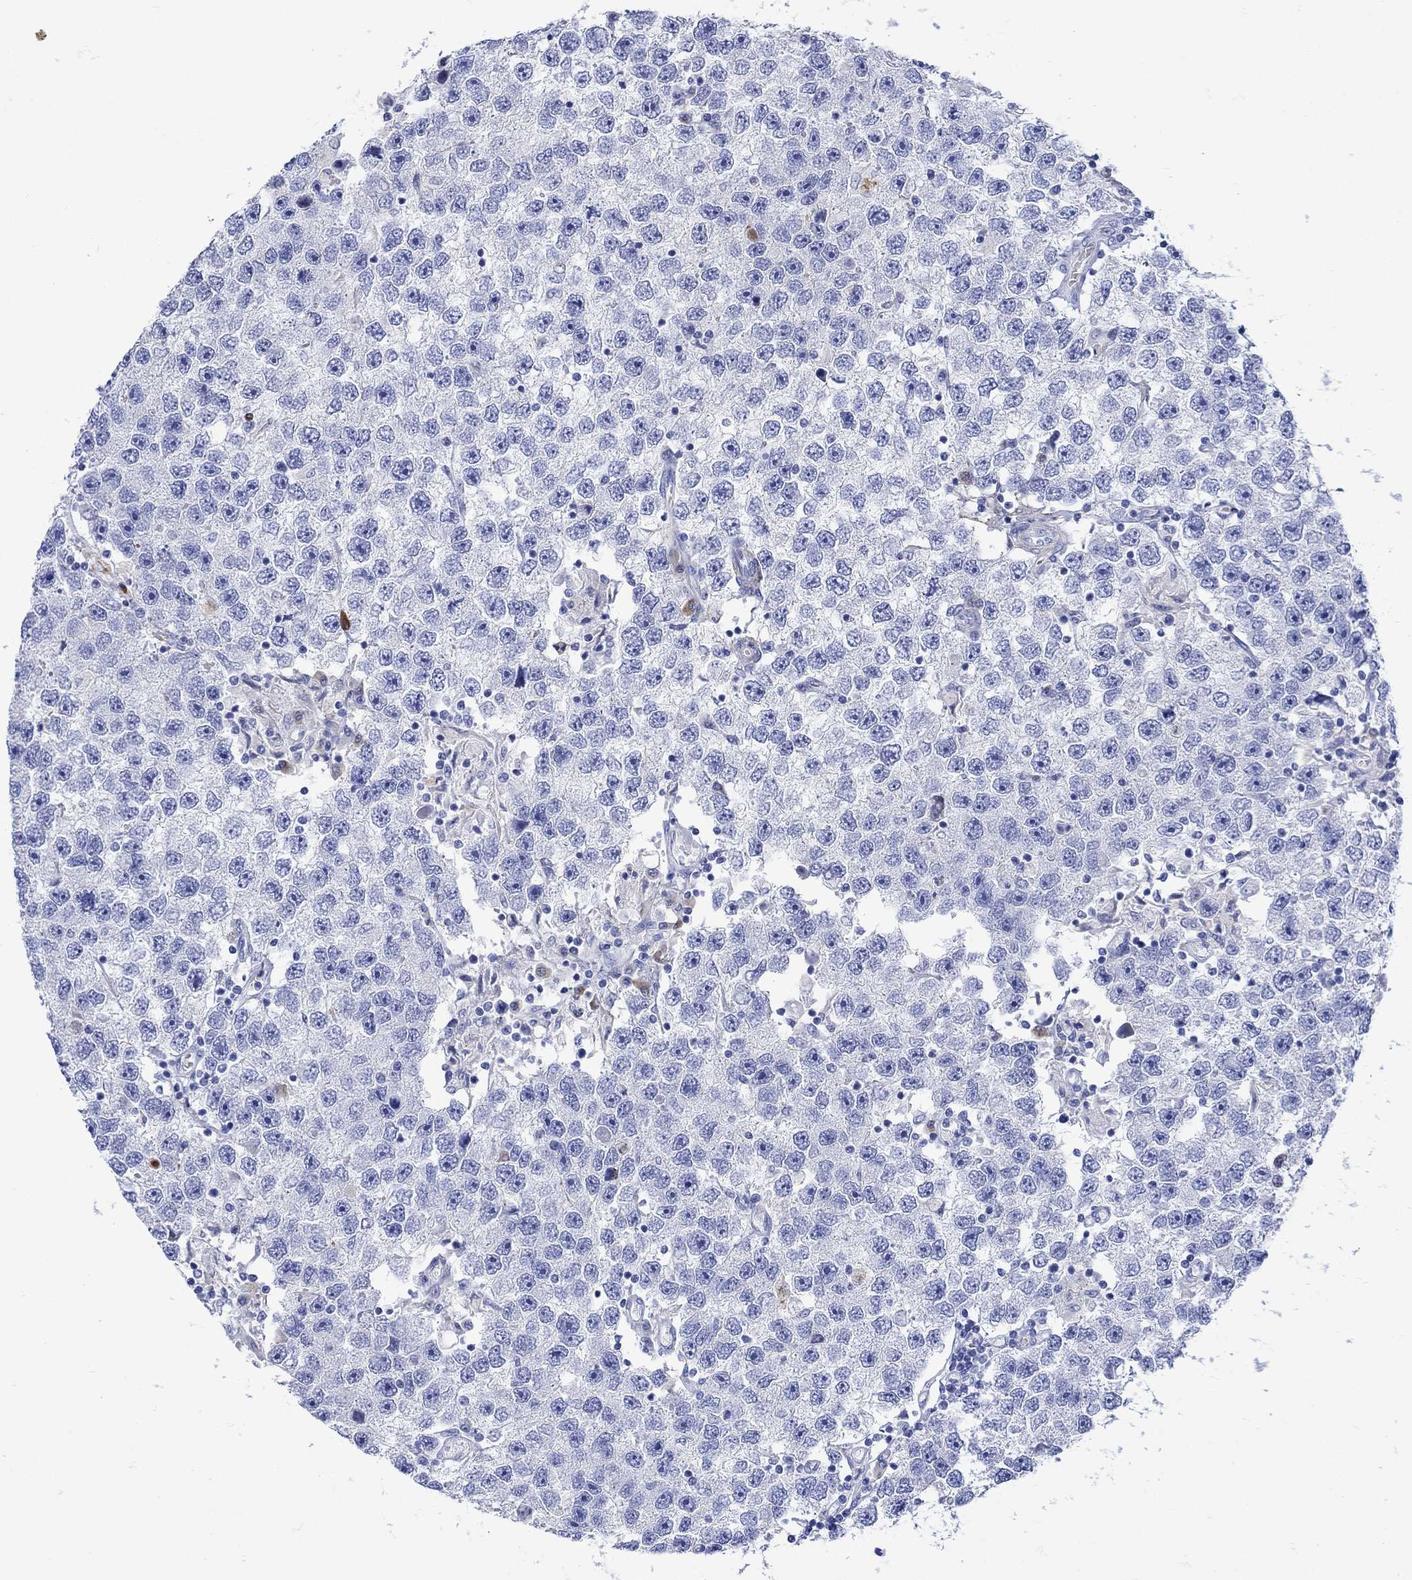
{"staining": {"intensity": "negative", "quantity": "none", "location": "none"}, "tissue": "testis cancer", "cell_type": "Tumor cells", "image_type": "cancer", "snomed": [{"axis": "morphology", "description": "Seminoma, NOS"}, {"axis": "topography", "description": "Testis"}], "caption": "Tumor cells show no significant protein positivity in testis seminoma.", "gene": "ANKMY1", "patient": {"sex": "male", "age": 26}}